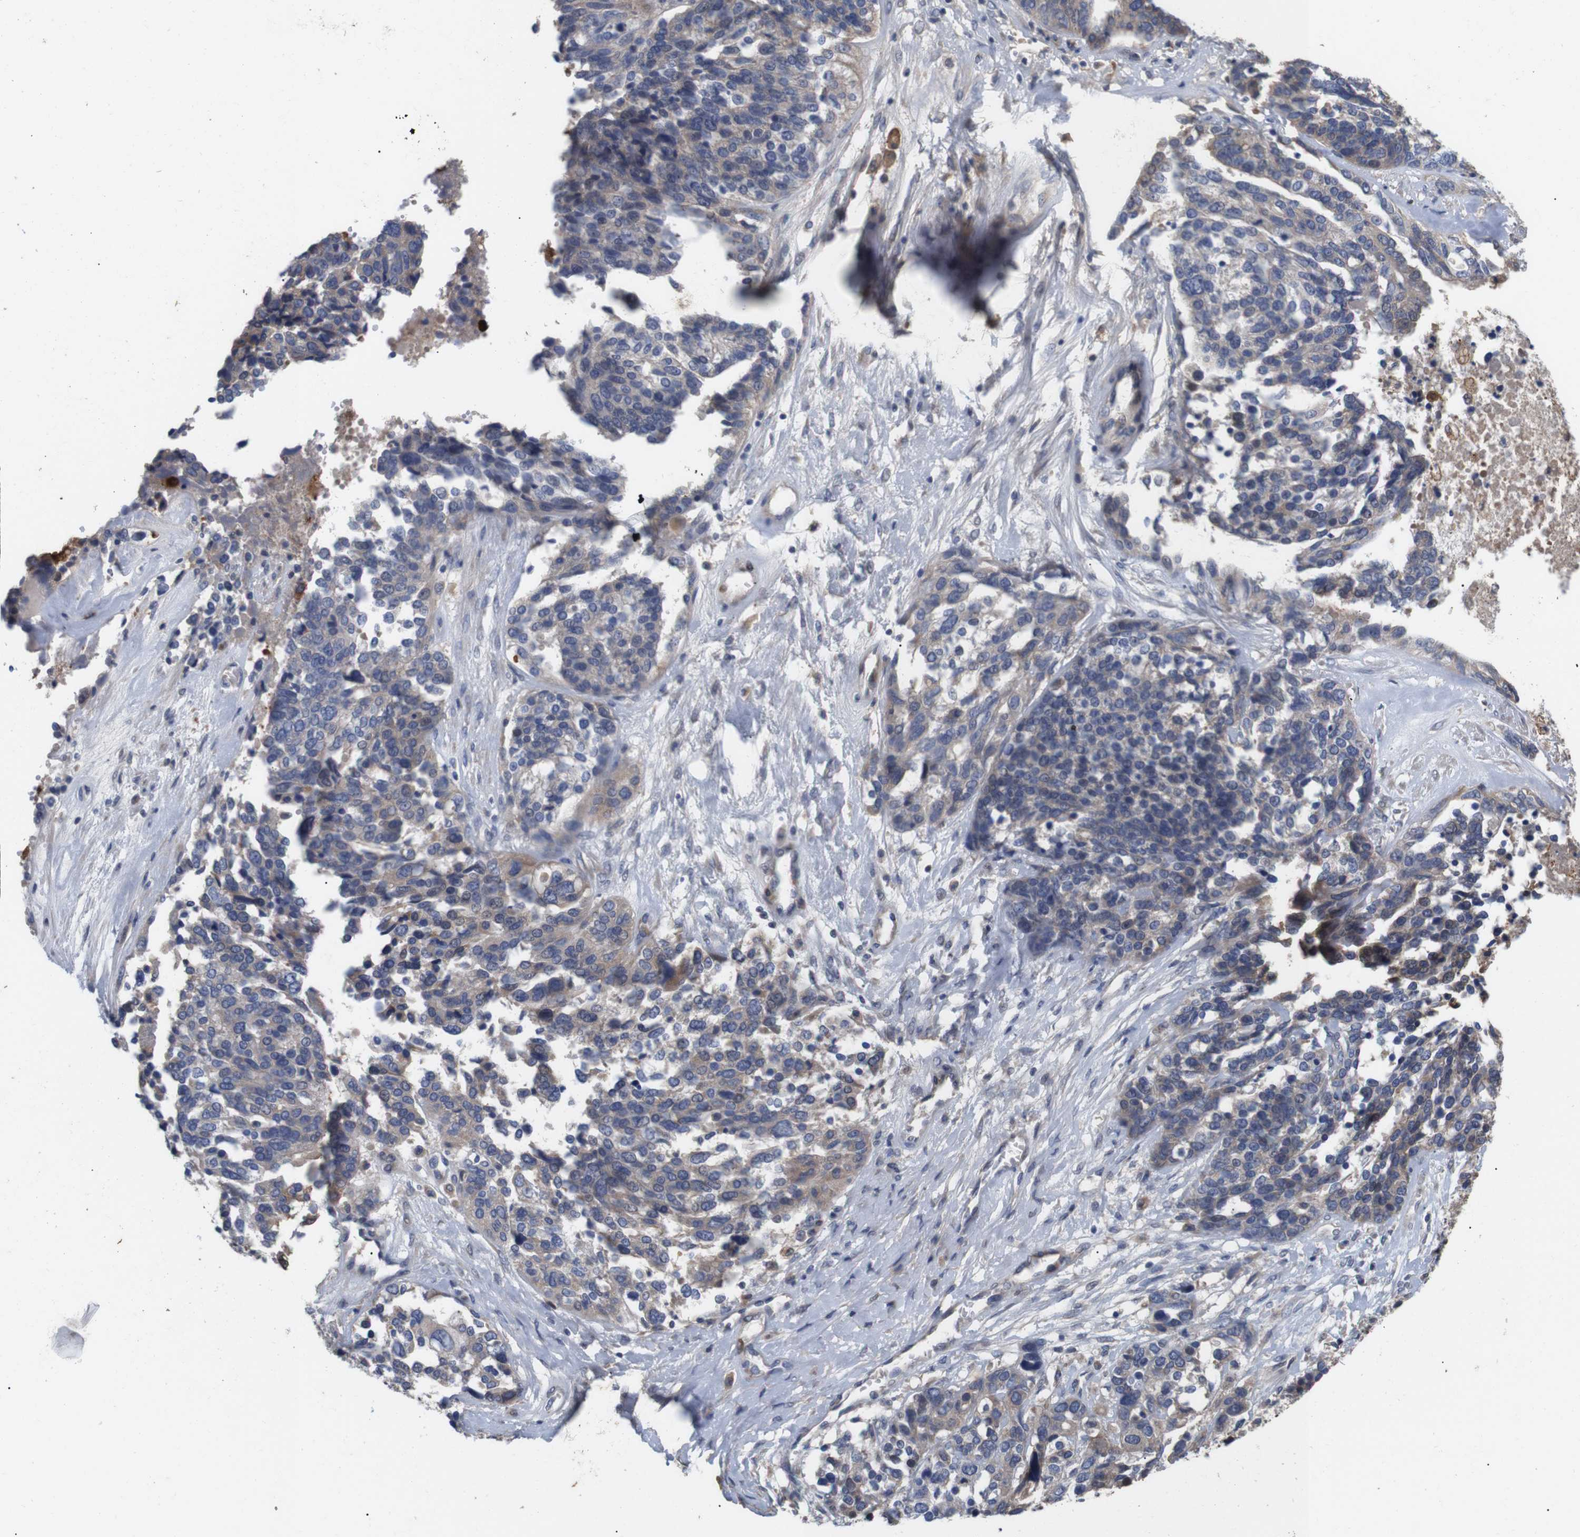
{"staining": {"intensity": "moderate", "quantity": "<25%", "location": "cytoplasmic/membranous"}, "tissue": "ovarian cancer", "cell_type": "Tumor cells", "image_type": "cancer", "snomed": [{"axis": "morphology", "description": "Cystadenocarcinoma, serous, NOS"}, {"axis": "topography", "description": "Ovary"}], "caption": "The immunohistochemical stain highlights moderate cytoplasmic/membranous expression in tumor cells of serous cystadenocarcinoma (ovarian) tissue. The protein is stained brown, and the nuclei are stained in blue (DAB IHC with brightfield microscopy, high magnification).", "gene": "SPRY3", "patient": {"sex": "female", "age": 44}}